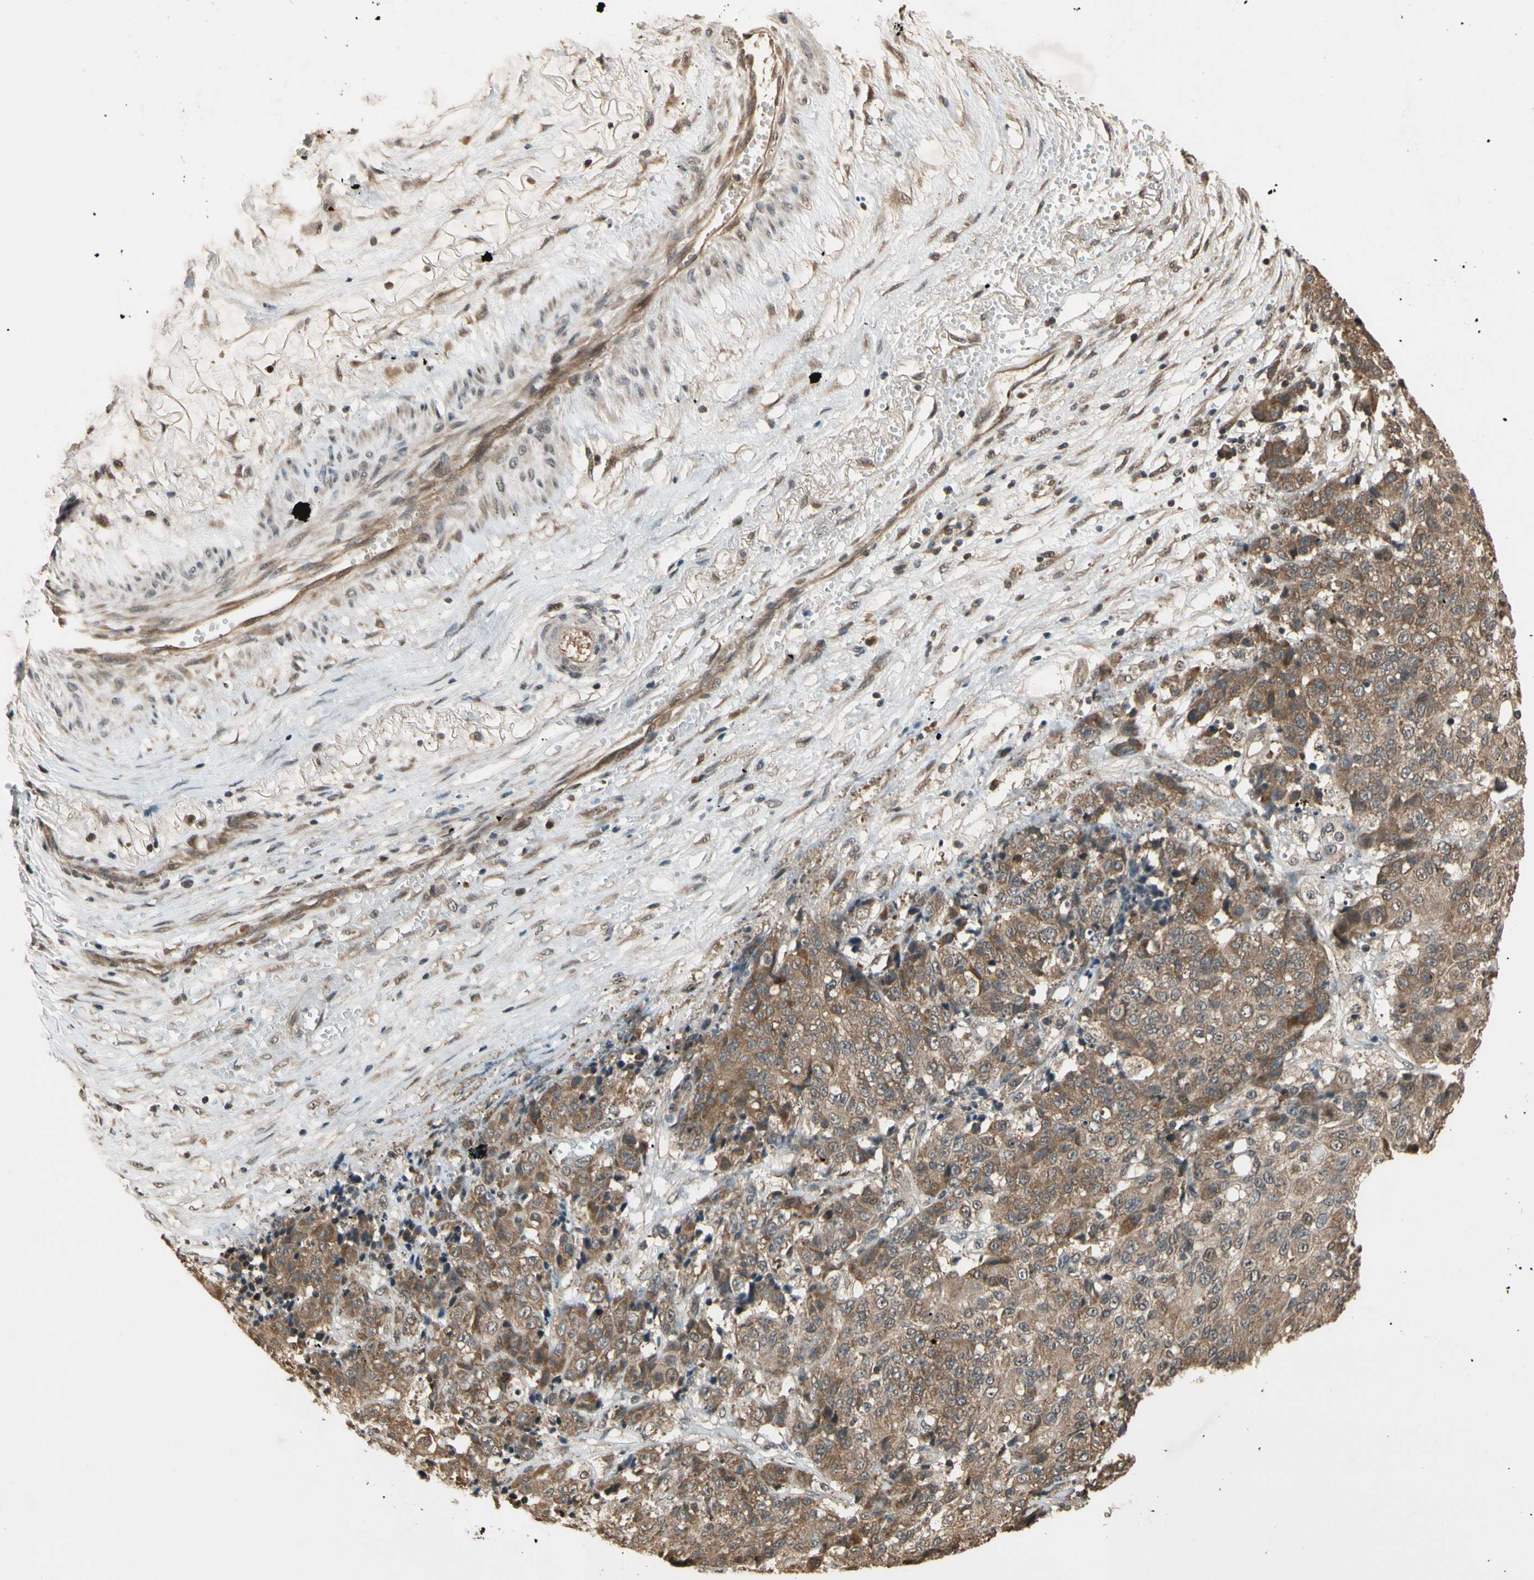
{"staining": {"intensity": "moderate", "quantity": ">75%", "location": "cytoplasmic/membranous"}, "tissue": "ovarian cancer", "cell_type": "Tumor cells", "image_type": "cancer", "snomed": [{"axis": "morphology", "description": "Carcinoma, endometroid"}, {"axis": "topography", "description": "Ovary"}], "caption": "Ovarian endometroid carcinoma stained with DAB immunohistochemistry exhibits medium levels of moderate cytoplasmic/membranous positivity in about >75% of tumor cells.", "gene": "TMEM230", "patient": {"sex": "female", "age": 42}}